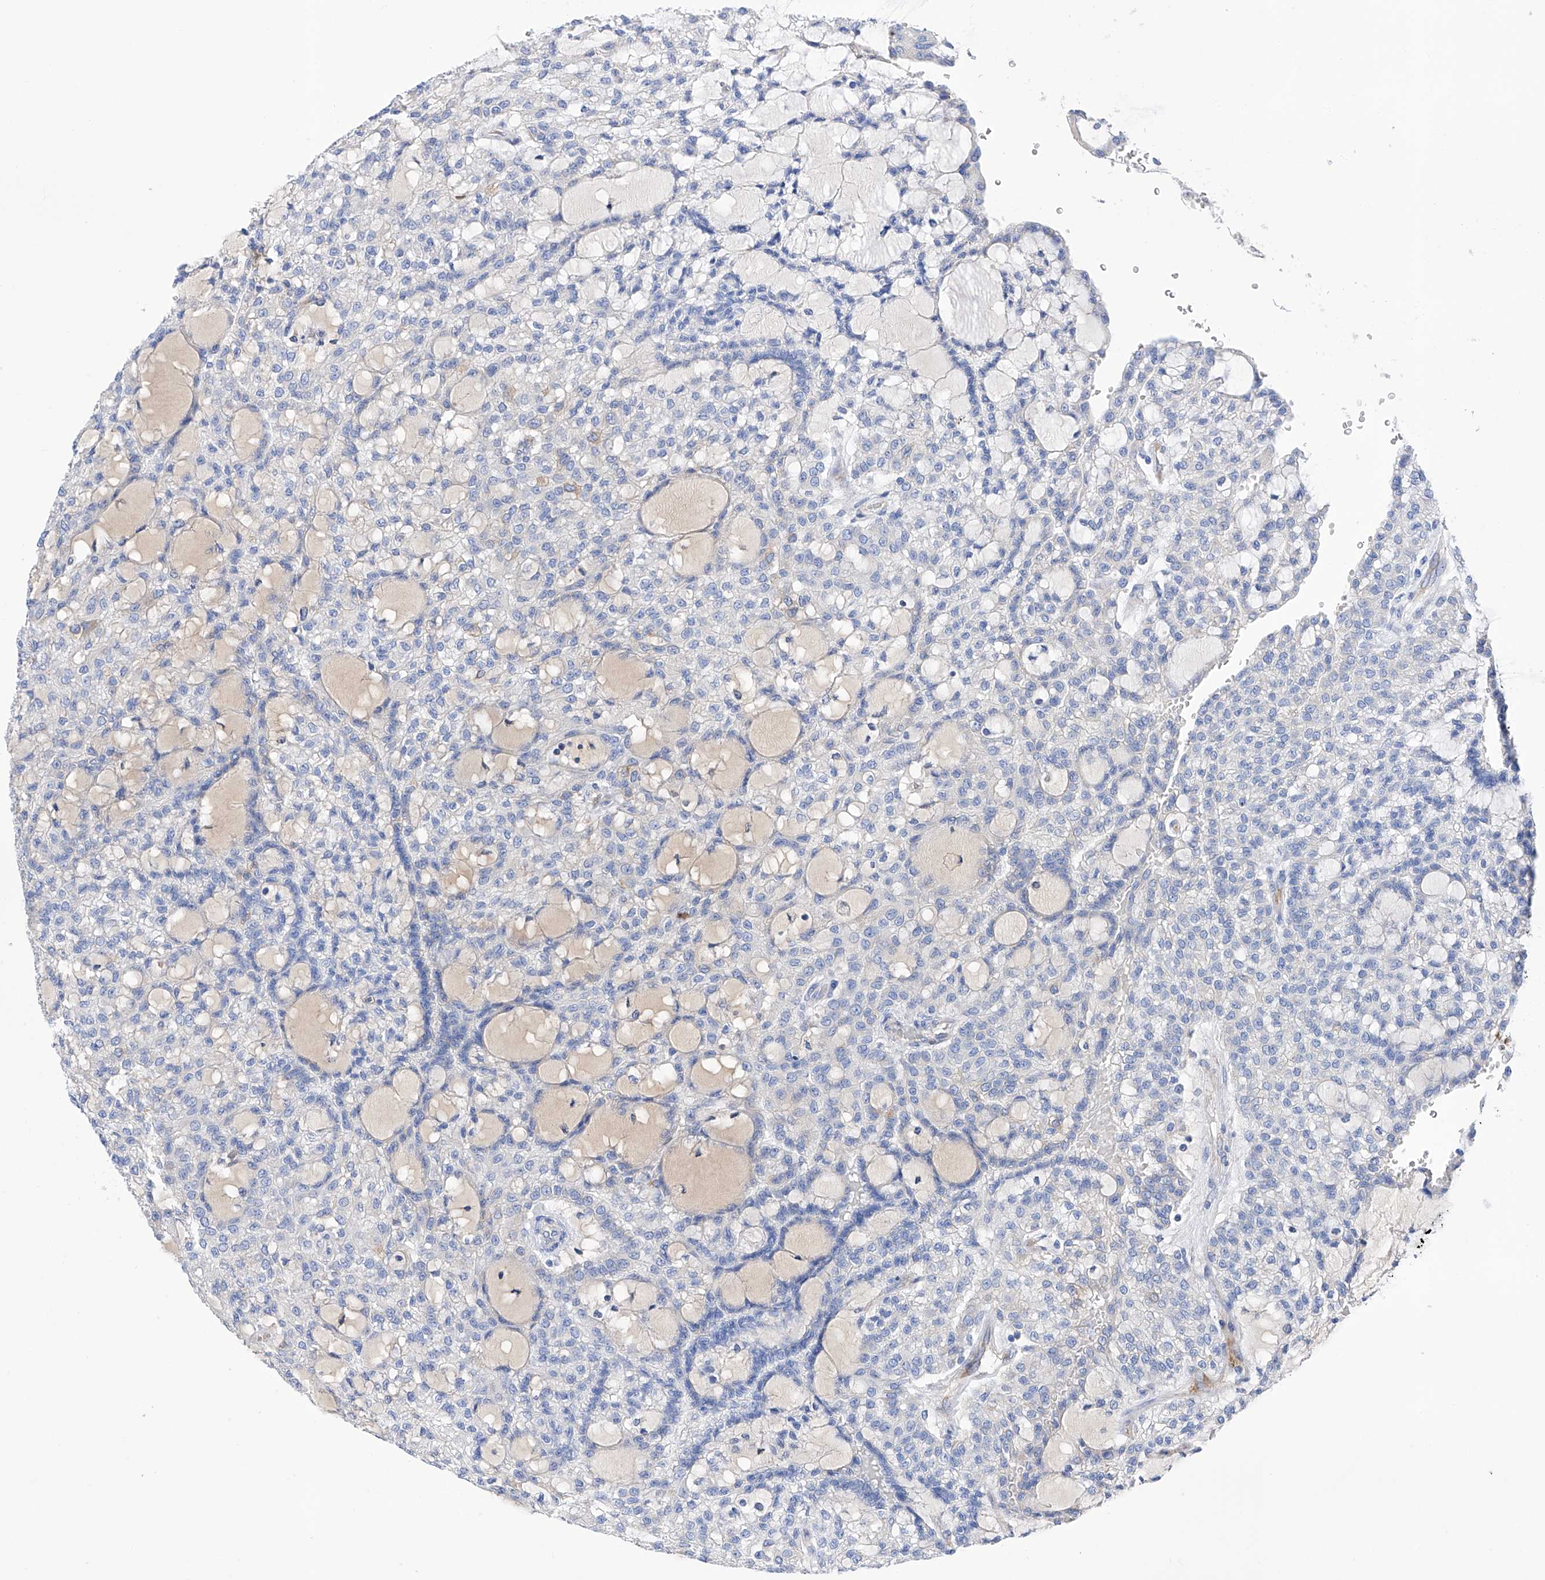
{"staining": {"intensity": "negative", "quantity": "none", "location": "none"}, "tissue": "renal cancer", "cell_type": "Tumor cells", "image_type": "cancer", "snomed": [{"axis": "morphology", "description": "Adenocarcinoma, NOS"}, {"axis": "topography", "description": "Kidney"}], "caption": "This histopathology image is of renal cancer stained with immunohistochemistry to label a protein in brown with the nuclei are counter-stained blue. There is no expression in tumor cells.", "gene": "PDIA5", "patient": {"sex": "male", "age": 63}}